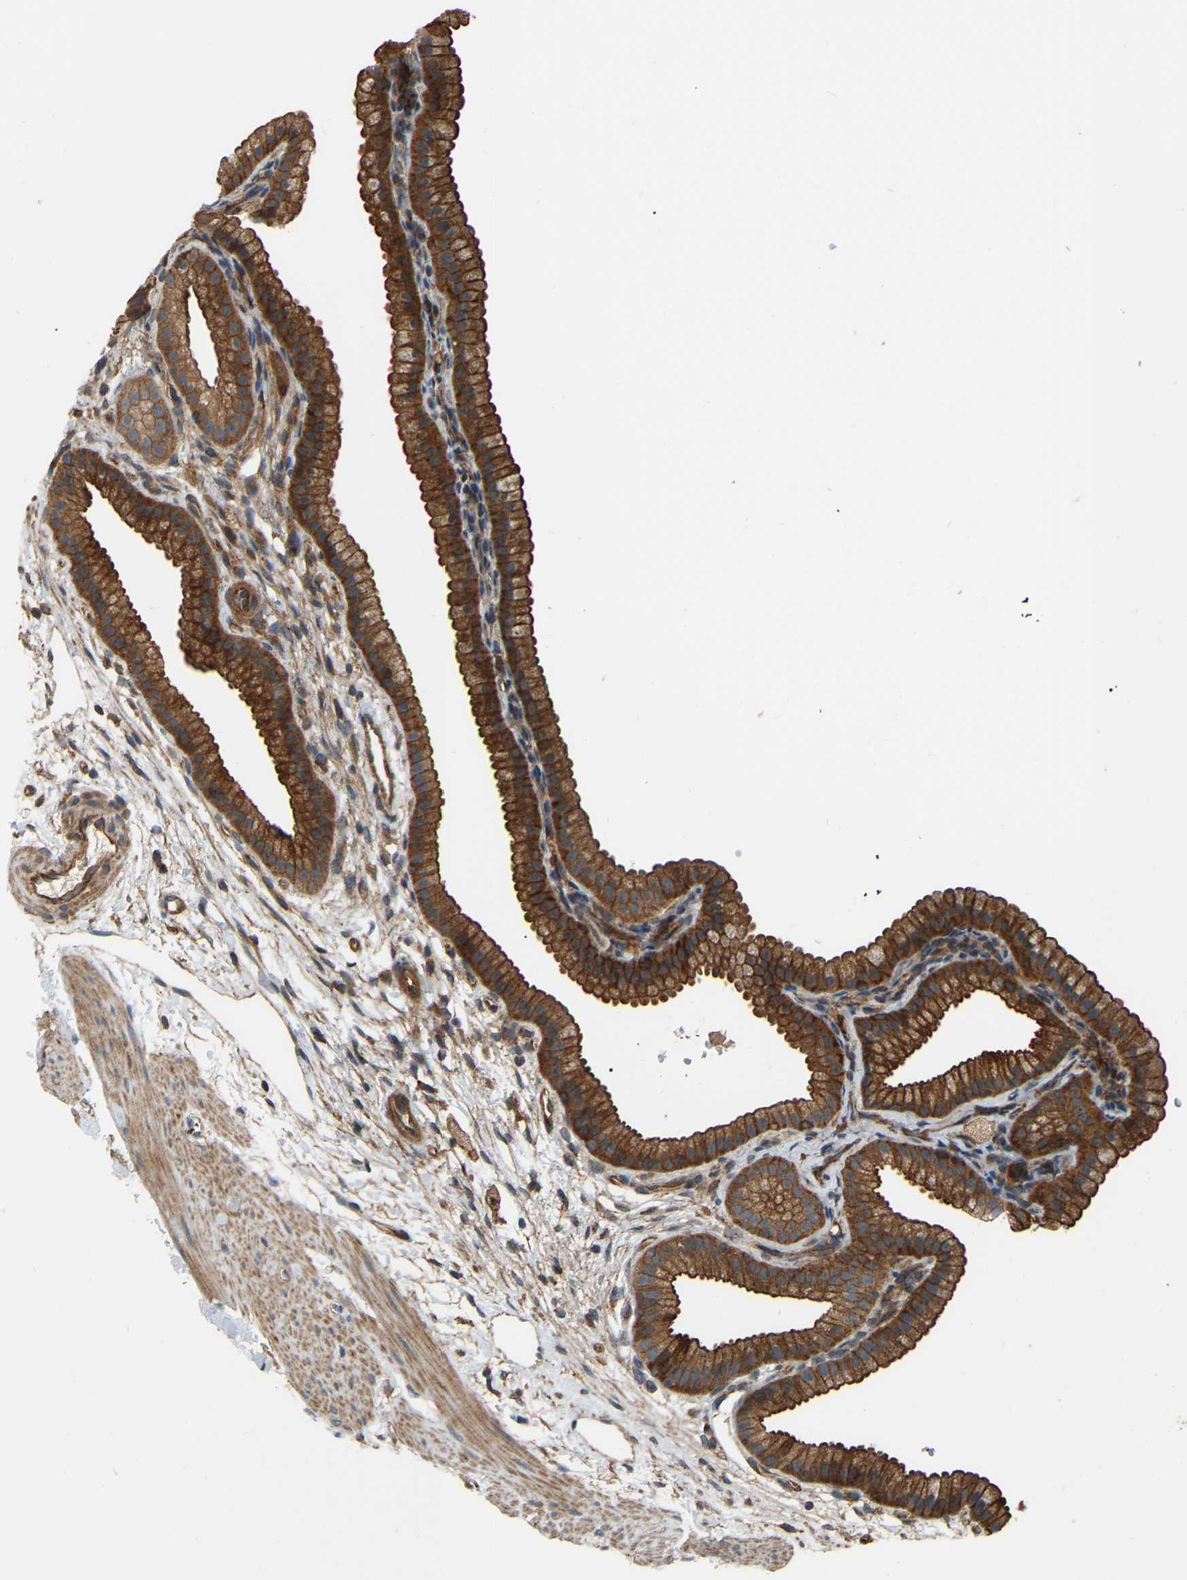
{"staining": {"intensity": "strong", "quantity": ">75%", "location": "cytoplasmic/membranous"}, "tissue": "gallbladder", "cell_type": "Glandular cells", "image_type": "normal", "snomed": [{"axis": "morphology", "description": "Normal tissue, NOS"}, {"axis": "topography", "description": "Gallbladder"}], "caption": "Gallbladder stained with DAB immunohistochemistry demonstrates high levels of strong cytoplasmic/membranous staining in approximately >75% of glandular cells. Immunohistochemistry stains the protein of interest in brown and the nuclei are stained blue.", "gene": "SAMD9L", "patient": {"sex": "female", "age": 64}}